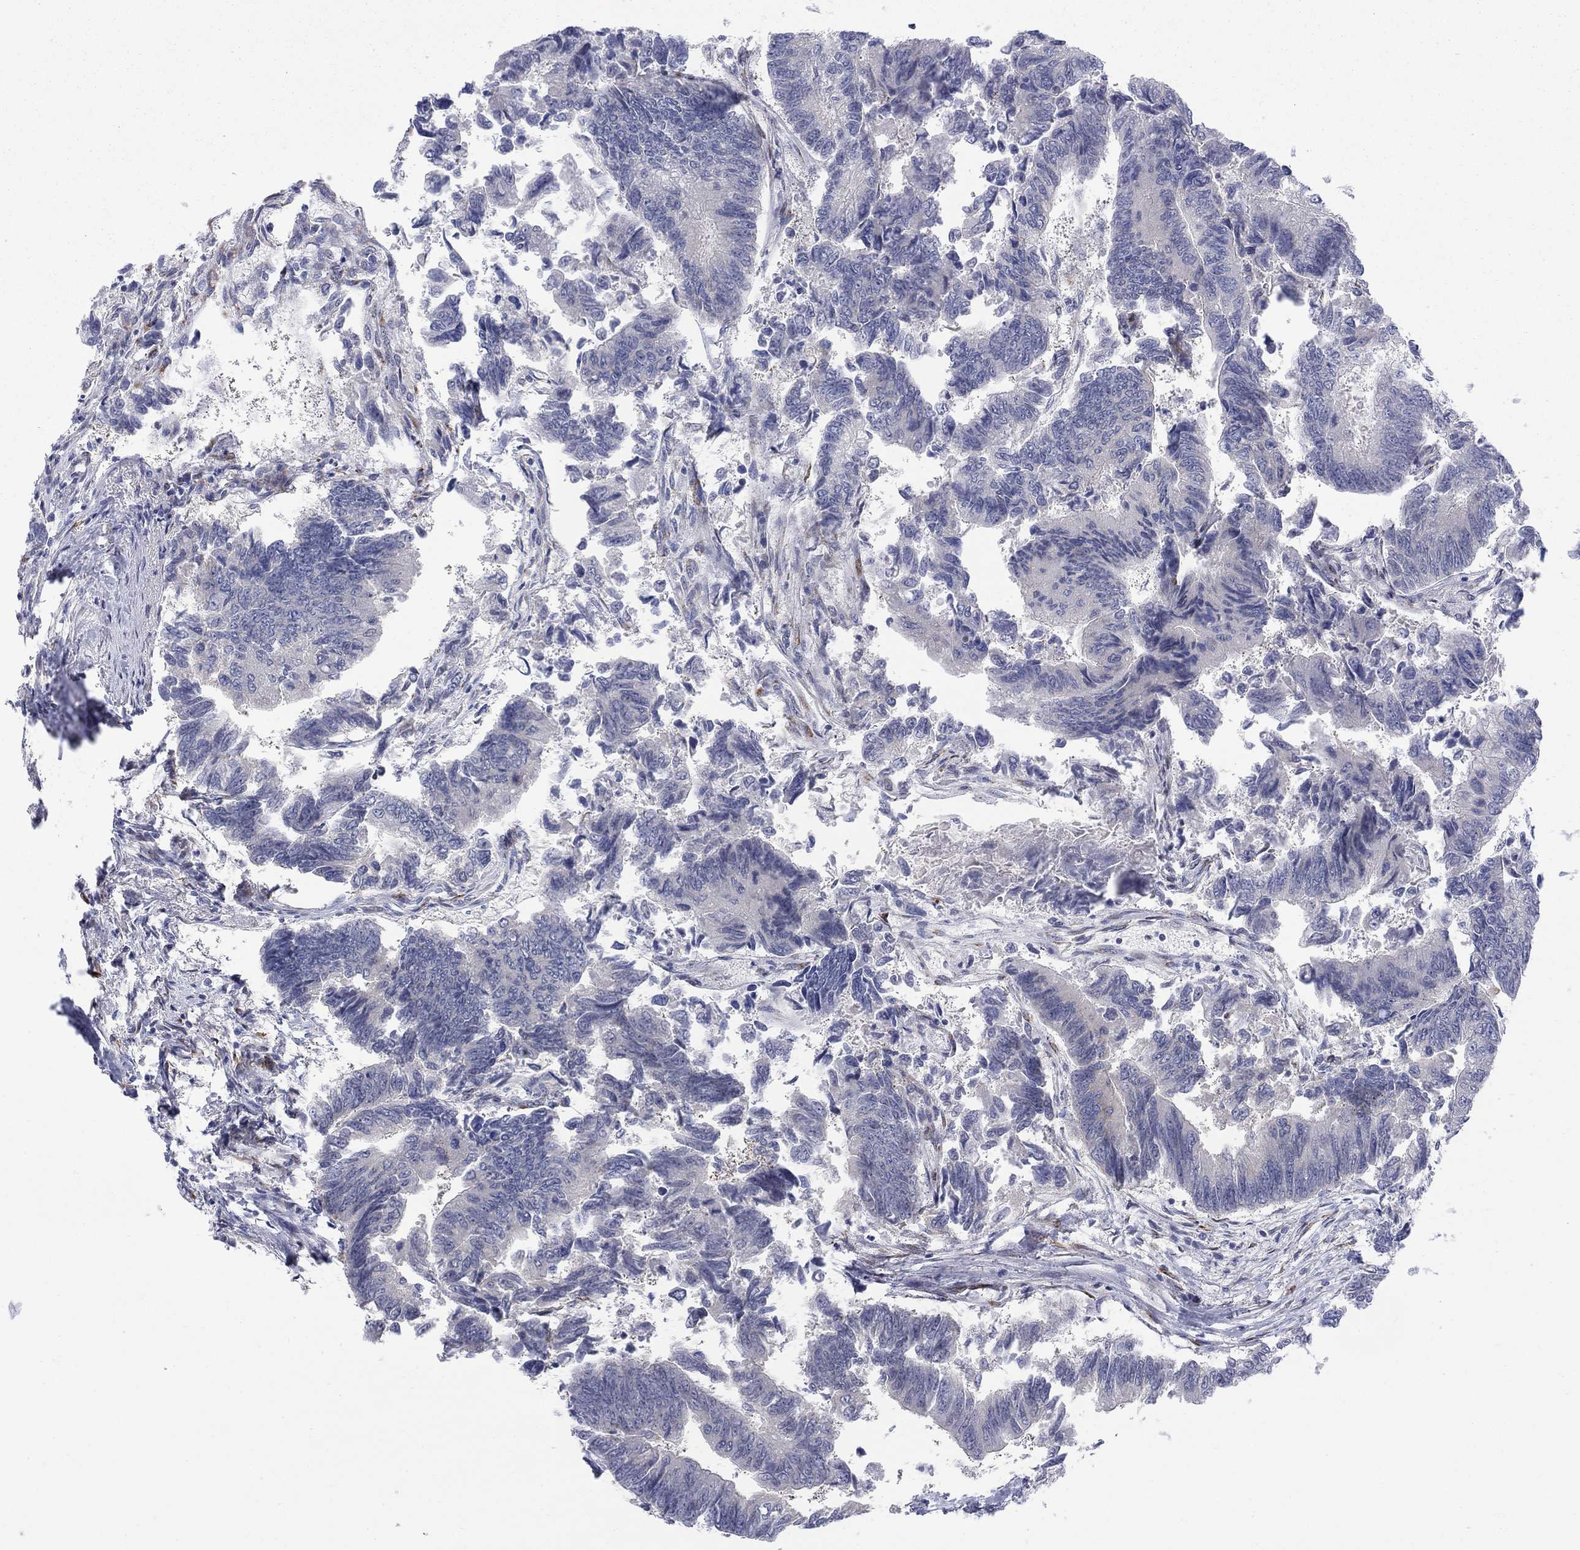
{"staining": {"intensity": "negative", "quantity": "none", "location": "none"}, "tissue": "colorectal cancer", "cell_type": "Tumor cells", "image_type": "cancer", "snomed": [{"axis": "morphology", "description": "Adenocarcinoma, NOS"}, {"axis": "topography", "description": "Colon"}], "caption": "Immunohistochemical staining of adenocarcinoma (colorectal) reveals no significant staining in tumor cells. (DAB (3,3'-diaminobenzidine) immunohistochemistry (IHC), high magnification).", "gene": "TTC21B", "patient": {"sex": "female", "age": 65}}